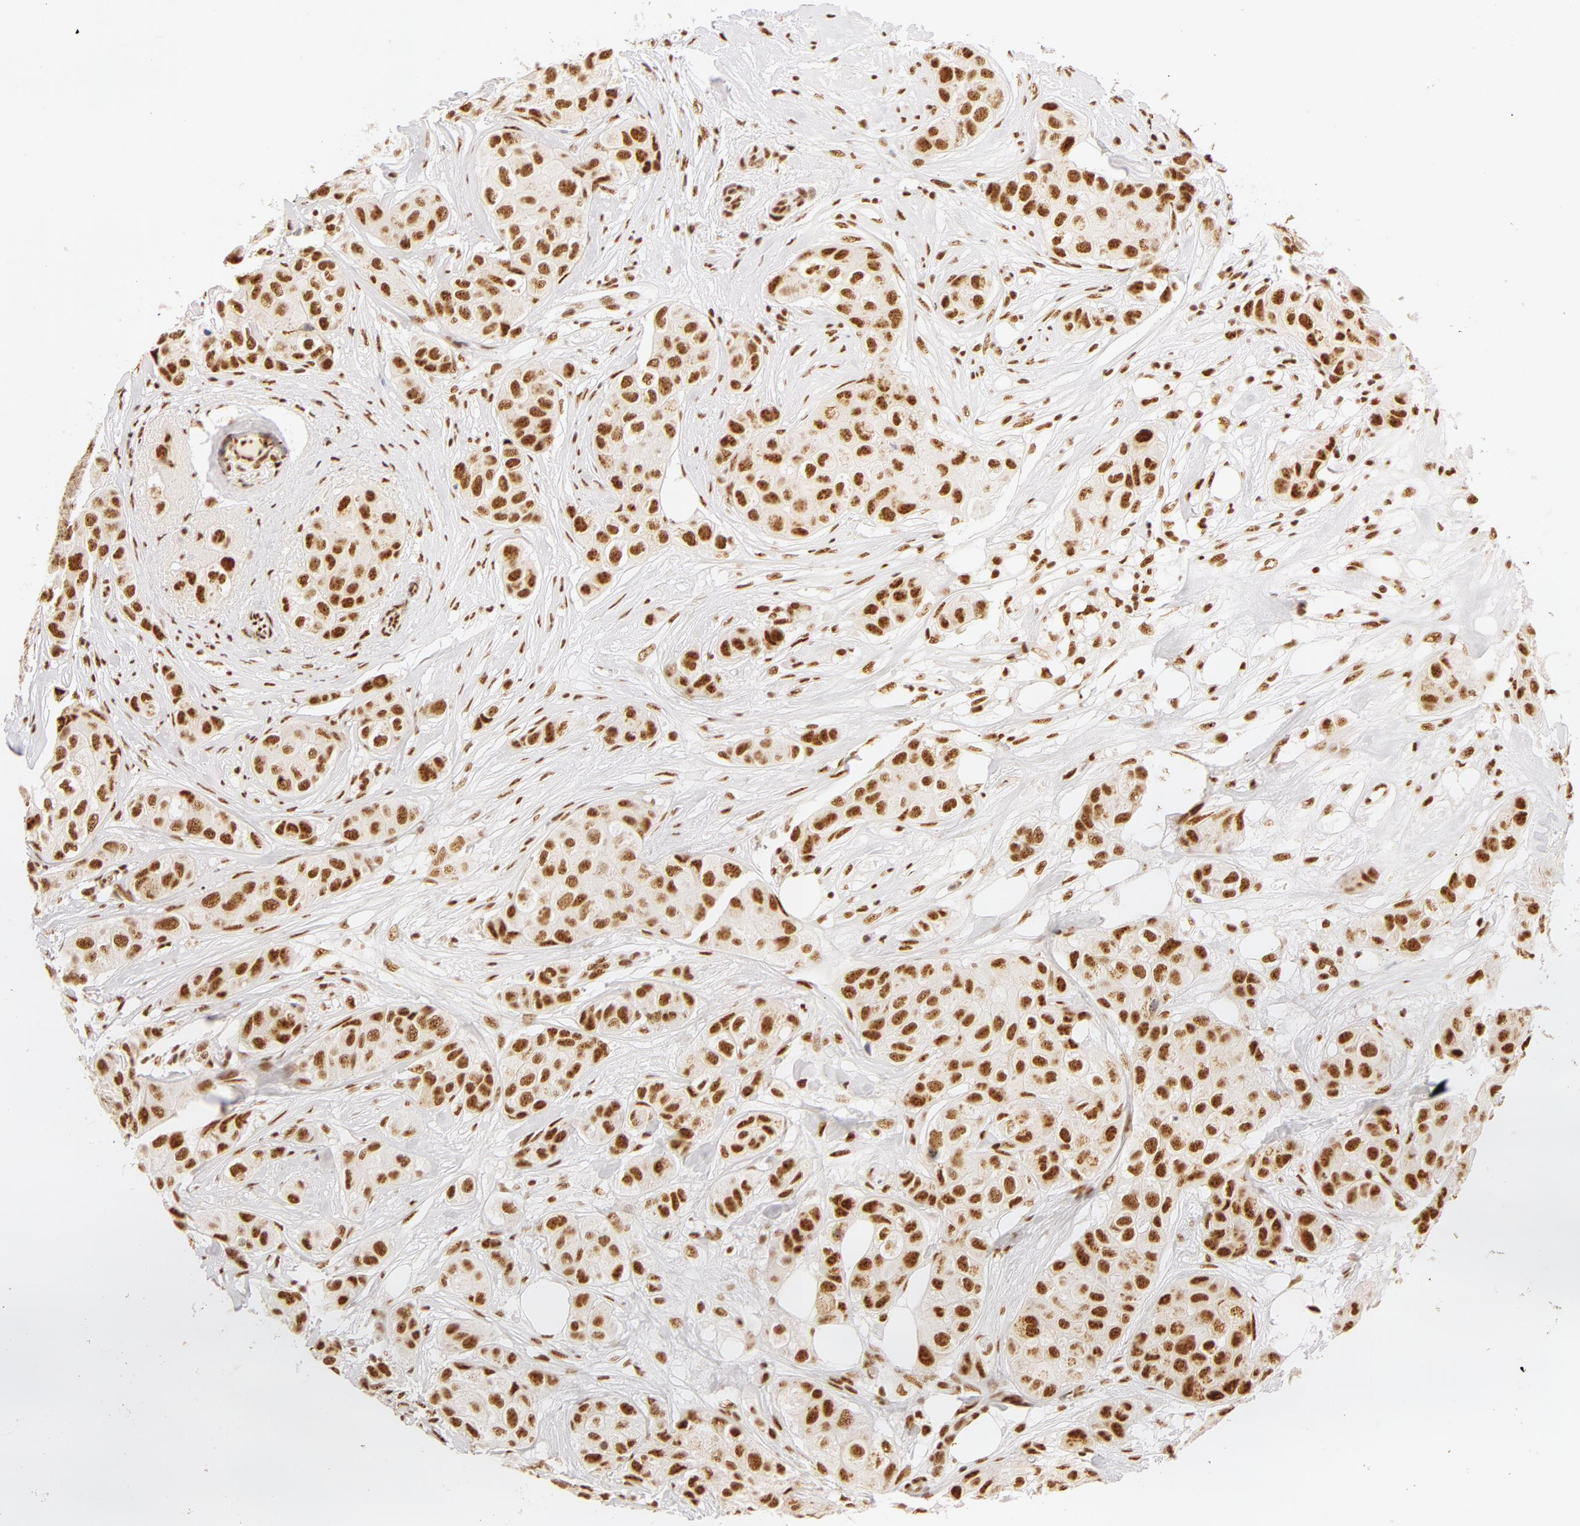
{"staining": {"intensity": "moderate", "quantity": ">75%", "location": "nuclear"}, "tissue": "breast cancer", "cell_type": "Tumor cells", "image_type": "cancer", "snomed": [{"axis": "morphology", "description": "Duct carcinoma"}, {"axis": "topography", "description": "Breast"}], "caption": "An IHC histopathology image of tumor tissue is shown. Protein staining in brown shows moderate nuclear positivity in breast cancer (invasive ductal carcinoma) within tumor cells.", "gene": "RBM39", "patient": {"sex": "female", "age": 68}}